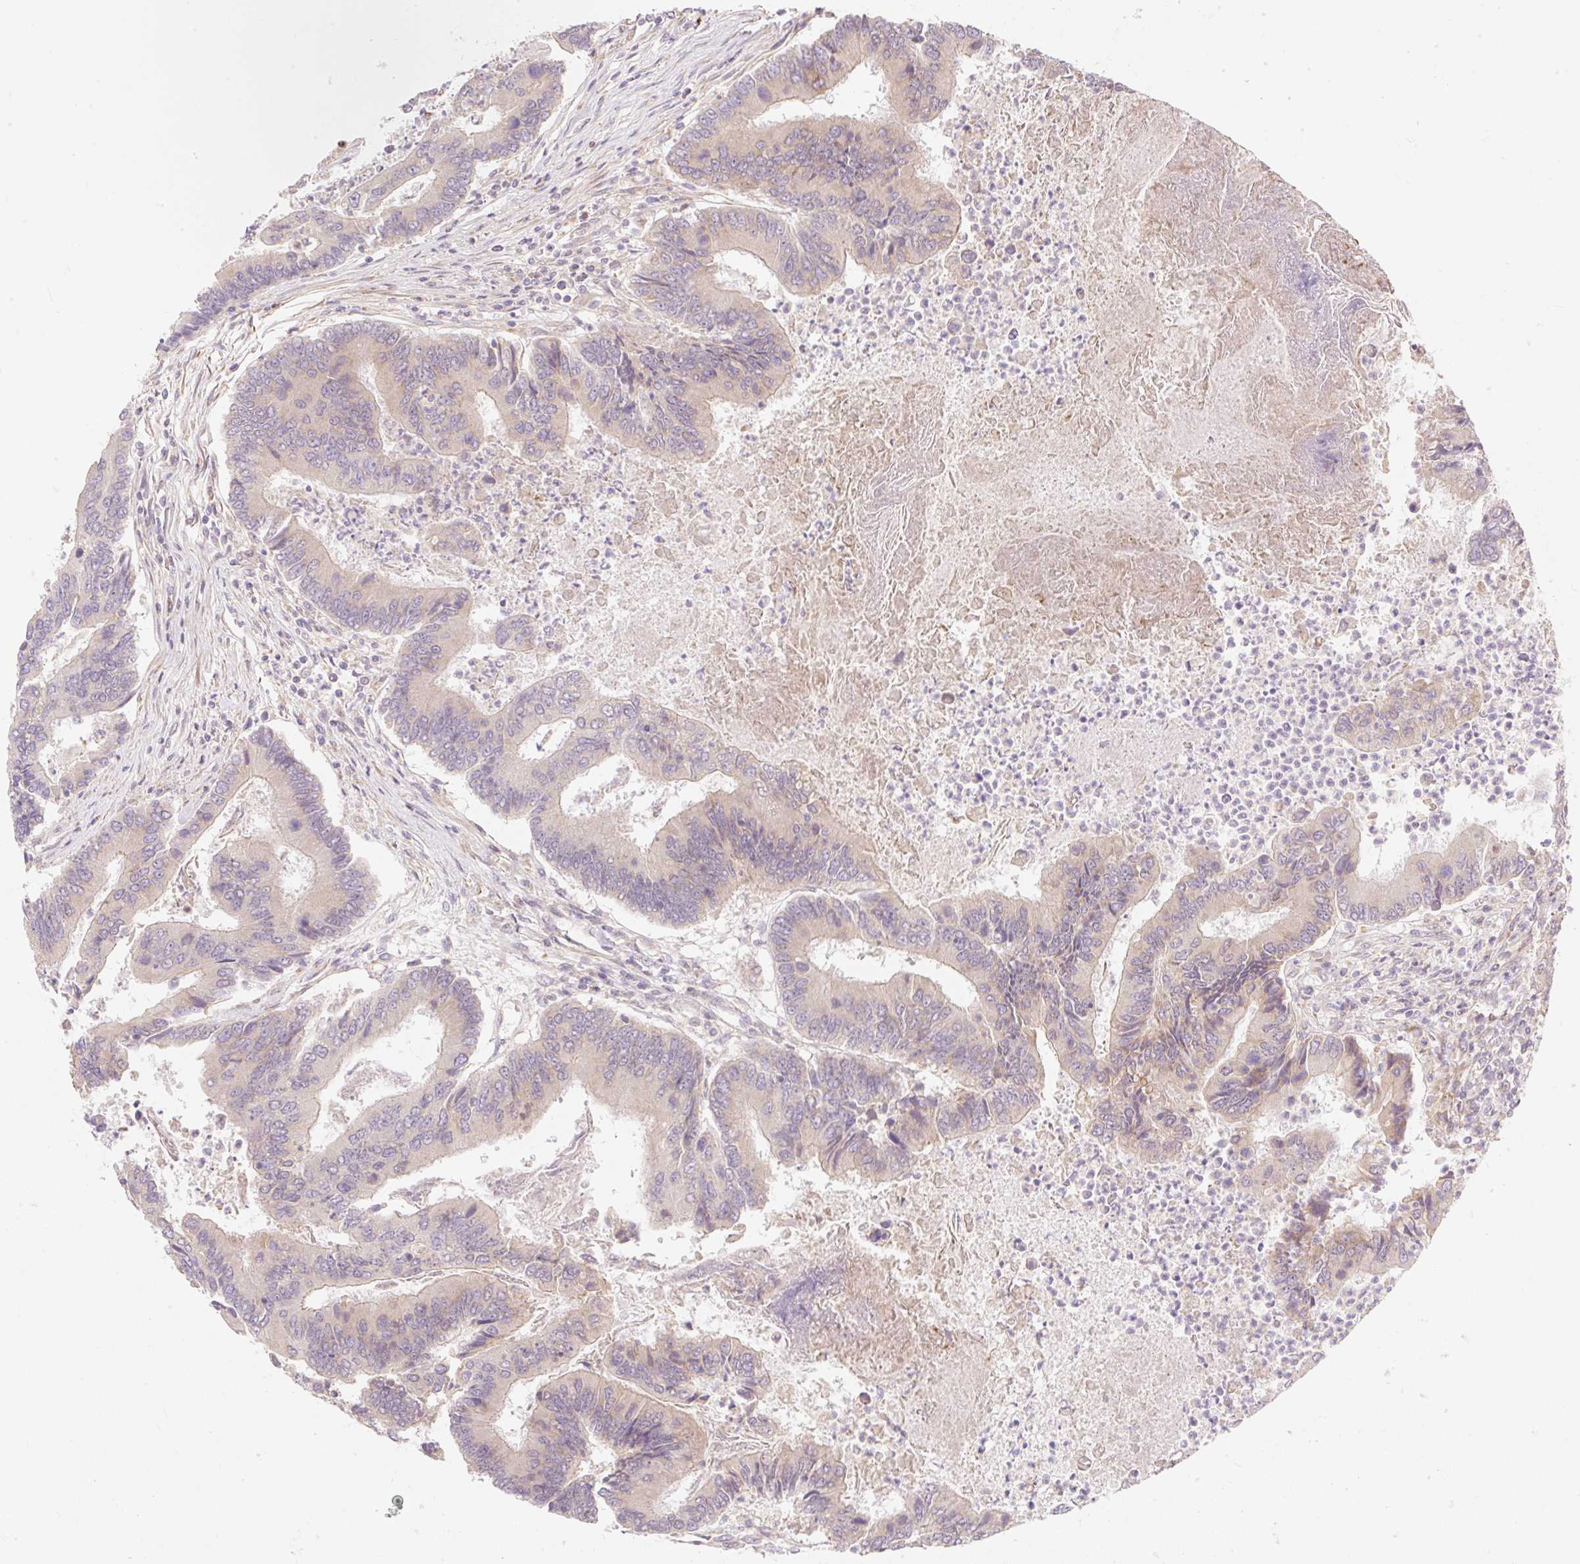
{"staining": {"intensity": "weak", "quantity": "<25%", "location": "cytoplasmic/membranous"}, "tissue": "colorectal cancer", "cell_type": "Tumor cells", "image_type": "cancer", "snomed": [{"axis": "morphology", "description": "Adenocarcinoma, NOS"}, {"axis": "topography", "description": "Colon"}], "caption": "A high-resolution micrograph shows immunohistochemistry staining of colorectal cancer (adenocarcinoma), which exhibits no significant expression in tumor cells. Nuclei are stained in blue.", "gene": "EMC10", "patient": {"sex": "female", "age": 67}}